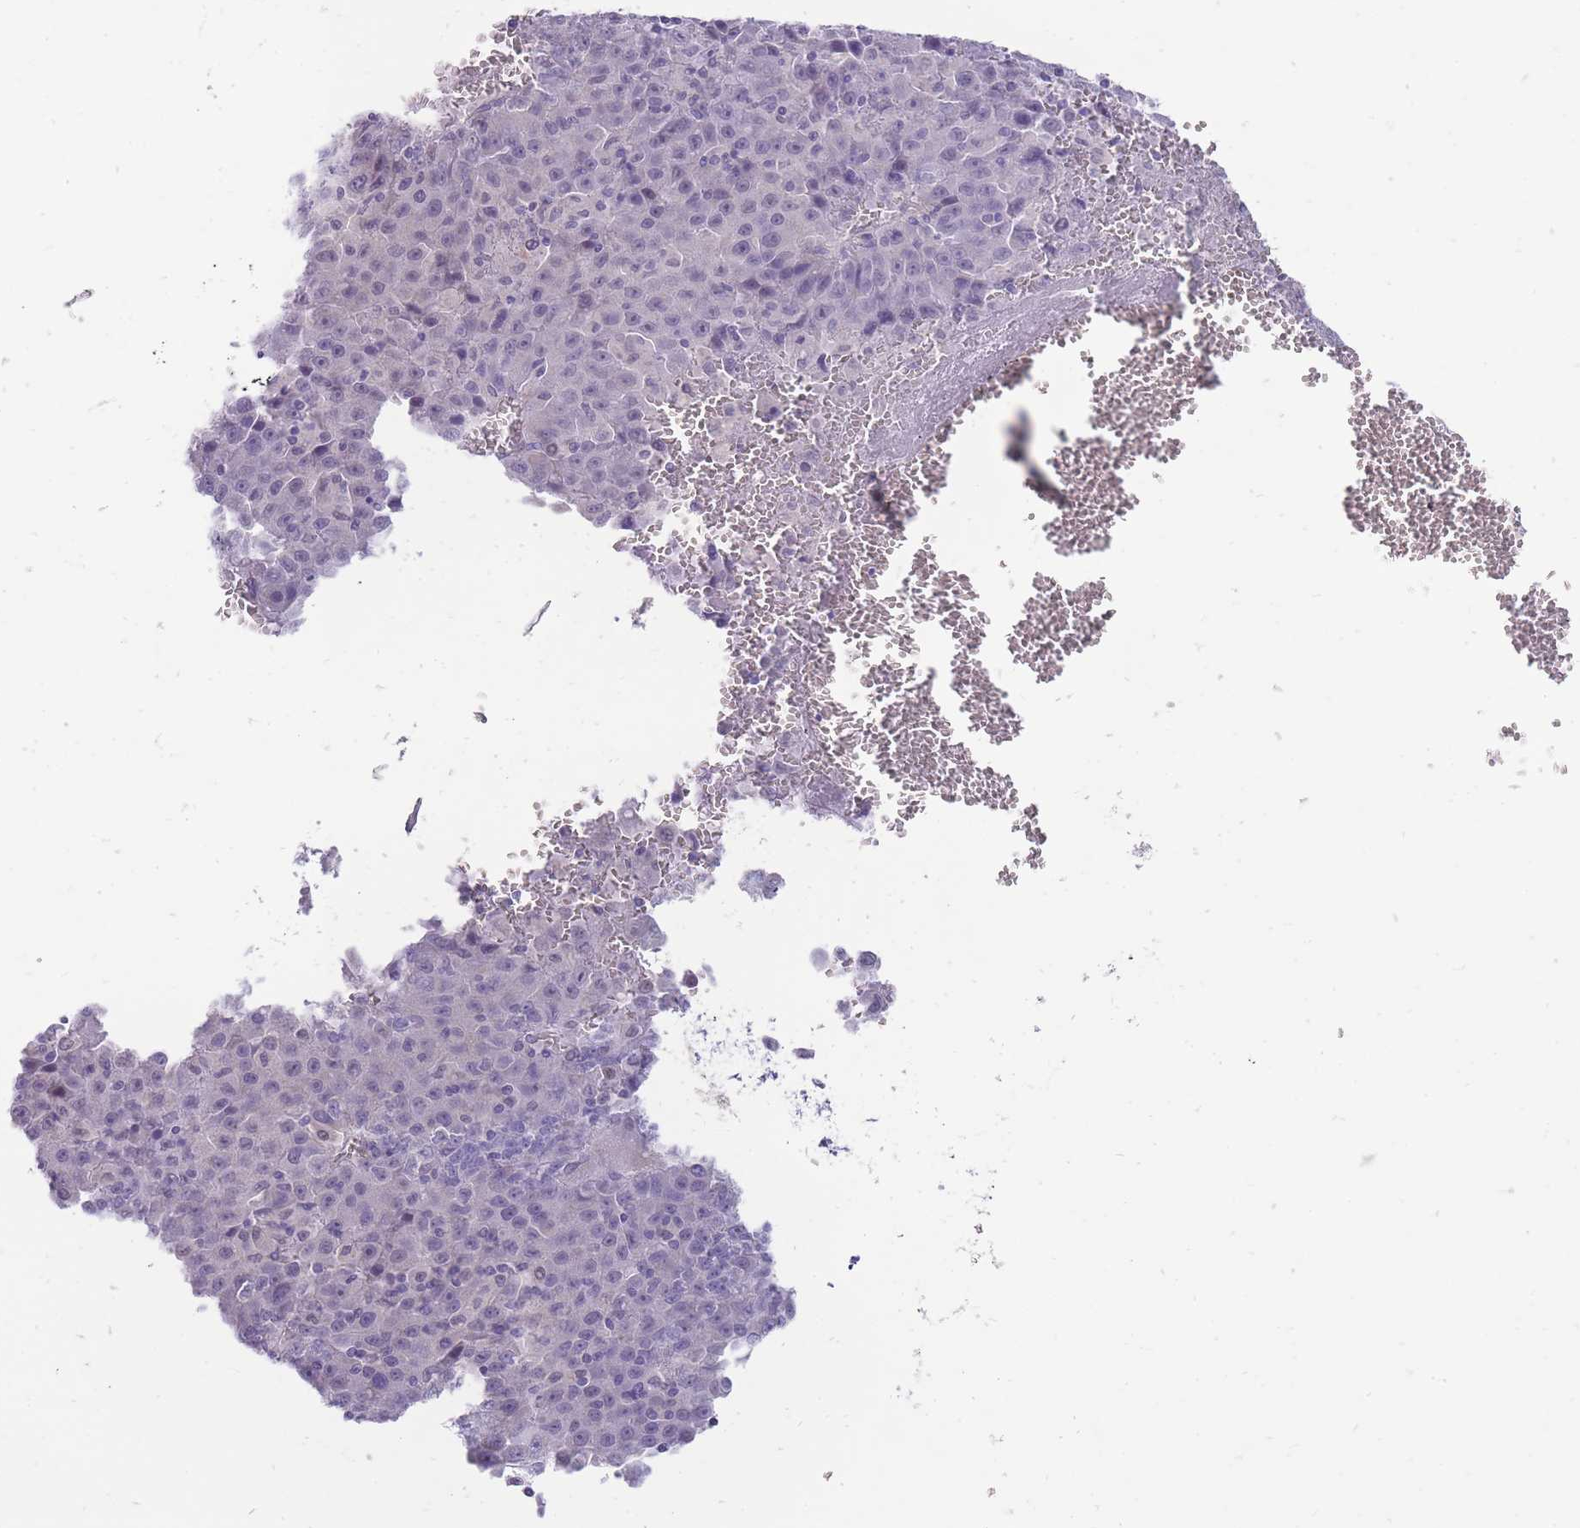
{"staining": {"intensity": "negative", "quantity": "none", "location": "none"}, "tissue": "liver cancer", "cell_type": "Tumor cells", "image_type": "cancer", "snomed": [{"axis": "morphology", "description": "Carcinoma, Hepatocellular, NOS"}, {"axis": "topography", "description": "Liver"}], "caption": "Immunohistochemical staining of human liver hepatocellular carcinoma demonstrates no significant positivity in tumor cells.", "gene": "ERICH4", "patient": {"sex": "female", "age": 53}}